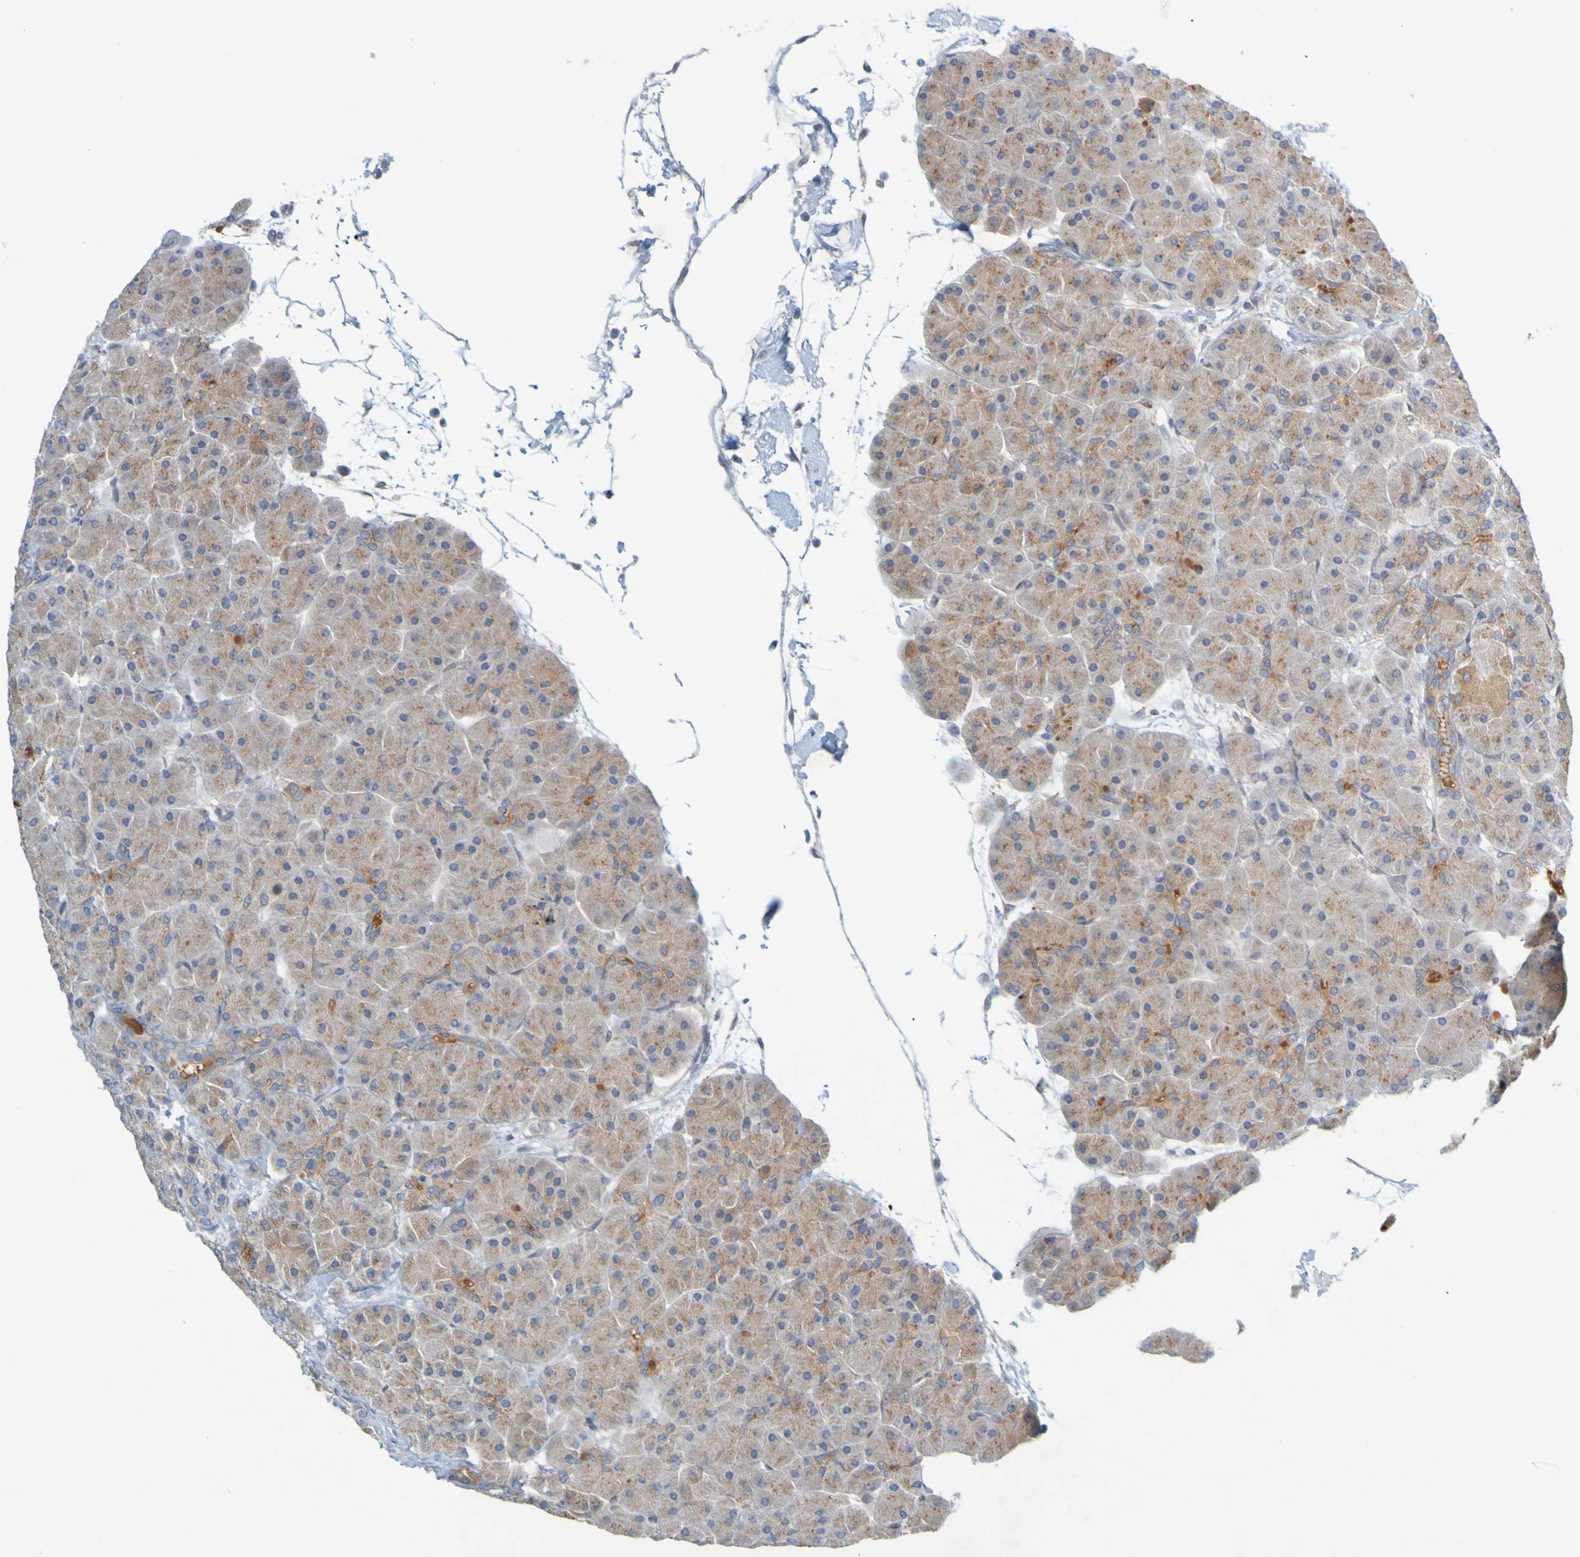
{"staining": {"intensity": "moderate", "quantity": ">75%", "location": "cytoplasmic/membranous"}, "tissue": "pancreas", "cell_type": "Exocrine glandular cells", "image_type": "normal", "snomed": [{"axis": "morphology", "description": "Normal tissue, NOS"}, {"axis": "topography", "description": "Pancreas"}], "caption": "High-magnification brightfield microscopy of normal pancreas stained with DAB (brown) and counterstained with hematoxylin (blue). exocrine glandular cells exhibit moderate cytoplasmic/membranous staining is present in approximately>75% of cells.", "gene": "MAG", "patient": {"sex": "male", "age": 66}}